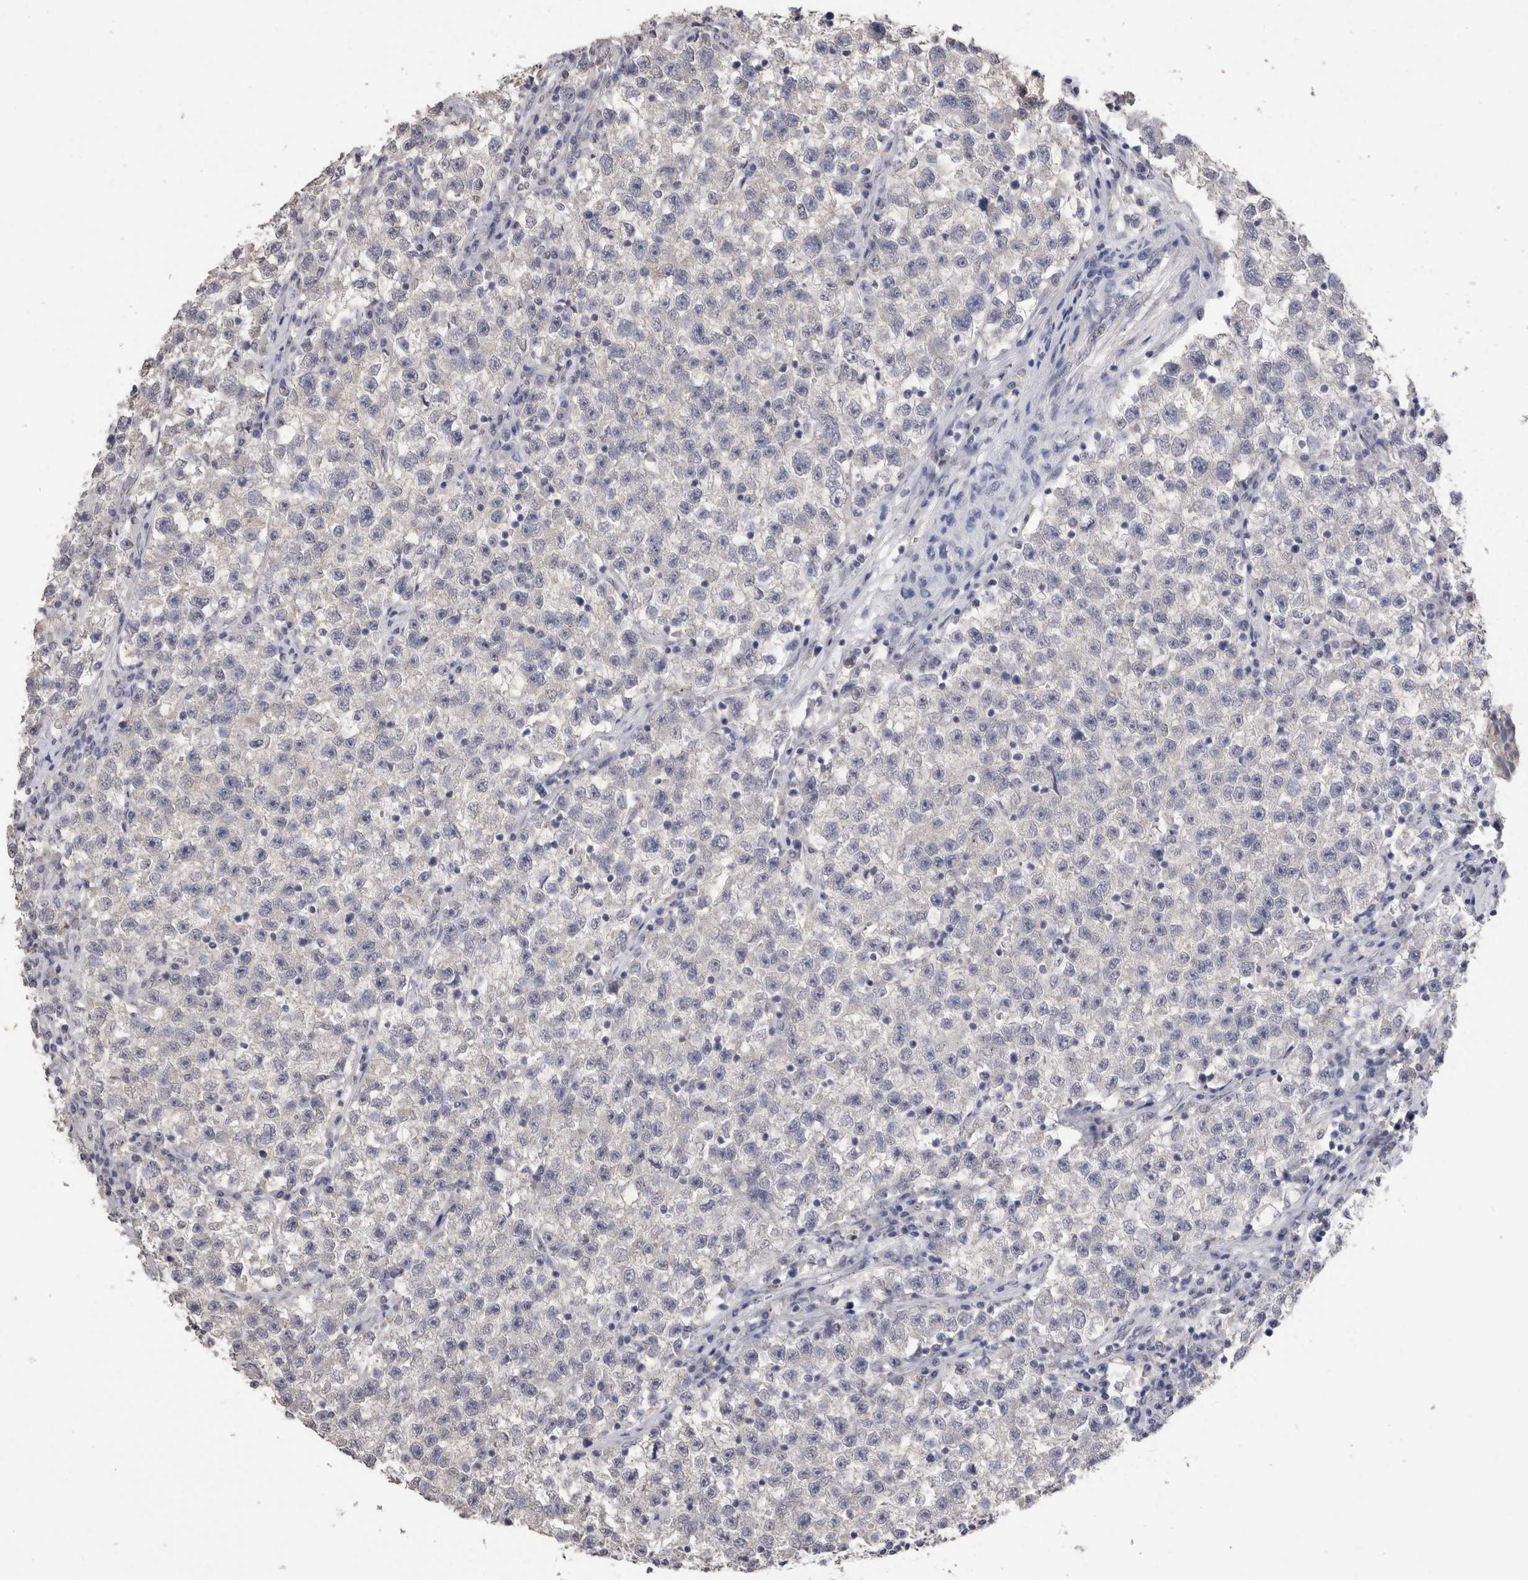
{"staining": {"intensity": "negative", "quantity": "none", "location": "none"}, "tissue": "testis cancer", "cell_type": "Tumor cells", "image_type": "cancer", "snomed": [{"axis": "morphology", "description": "Seminoma, NOS"}, {"axis": "topography", "description": "Testis"}], "caption": "A high-resolution micrograph shows immunohistochemistry (IHC) staining of testis cancer (seminoma), which reveals no significant expression in tumor cells.", "gene": "CDH6", "patient": {"sex": "male", "age": 22}}